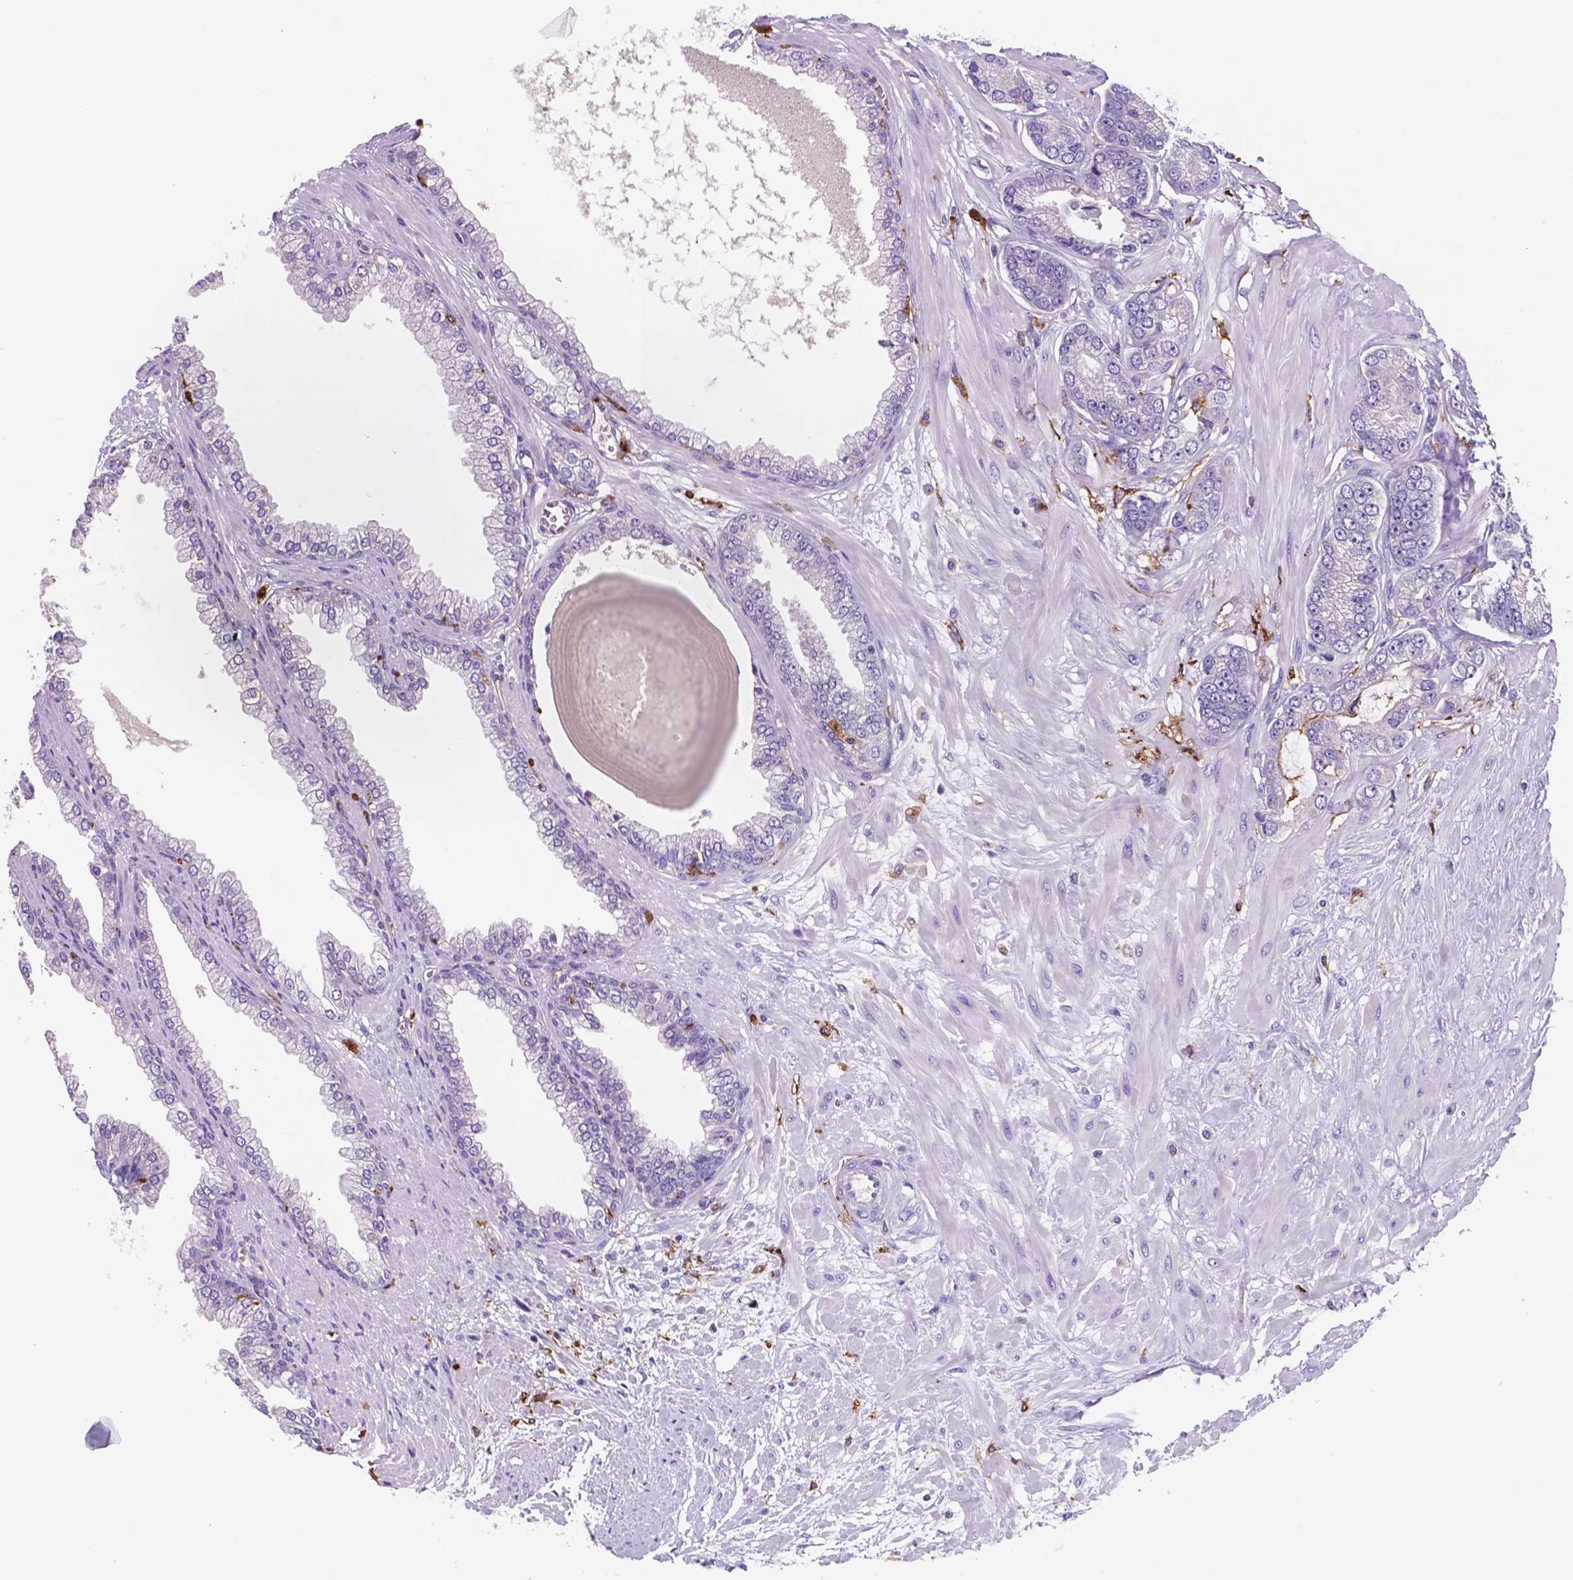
{"staining": {"intensity": "negative", "quantity": "none", "location": "none"}, "tissue": "prostate cancer", "cell_type": "Tumor cells", "image_type": "cancer", "snomed": [{"axis": "morphology", "description": "Adenocarcinoma, Low grade"}, {"axis": "topography", "description": "Prostate"}], "caption": "IHC of prostate cancer reveals no staining in tumor cells.", "gene": "MKRN2OS", "patient": {"sex": "male", "age": 64}}